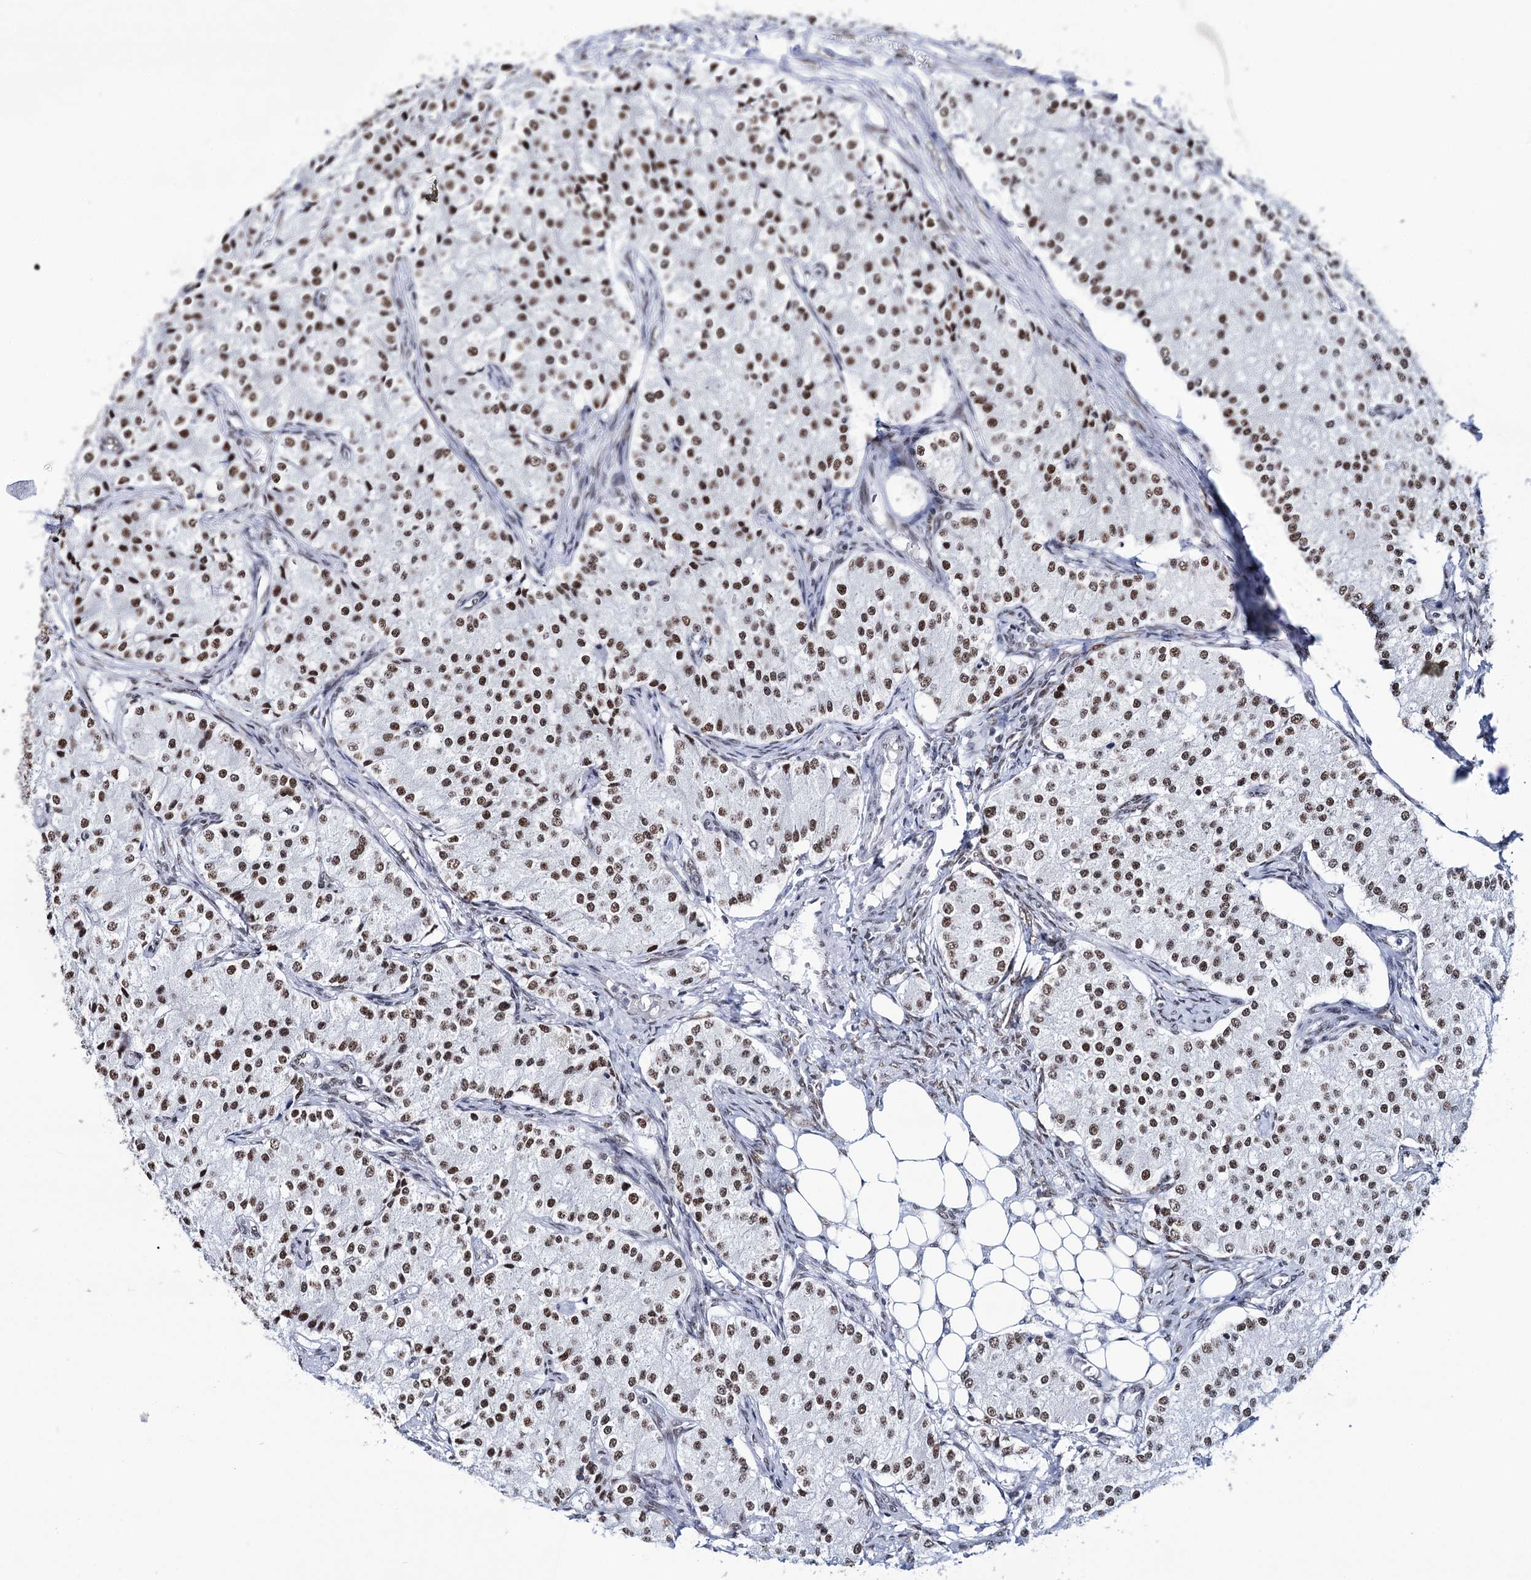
{"staining": {"intensity": "moderate", "quantity": ">75%", "location": "nuclear"}, "tissue": "carcinoid", "cell_type": "Tumor cells", "image_type": "cancer", "snomed": [{"axis": "morphology", "description": "Carcinoid, malignant, NOS"}, {"axis": "topography", "description": "Colon"}], "caption": "Human carcinoid stained with a brown dye demonstrates moderate nuclear positive expression in about >75% of tumor cells.", "gene": "MATR3", "patient": {"sex": "female", "age": 52}}